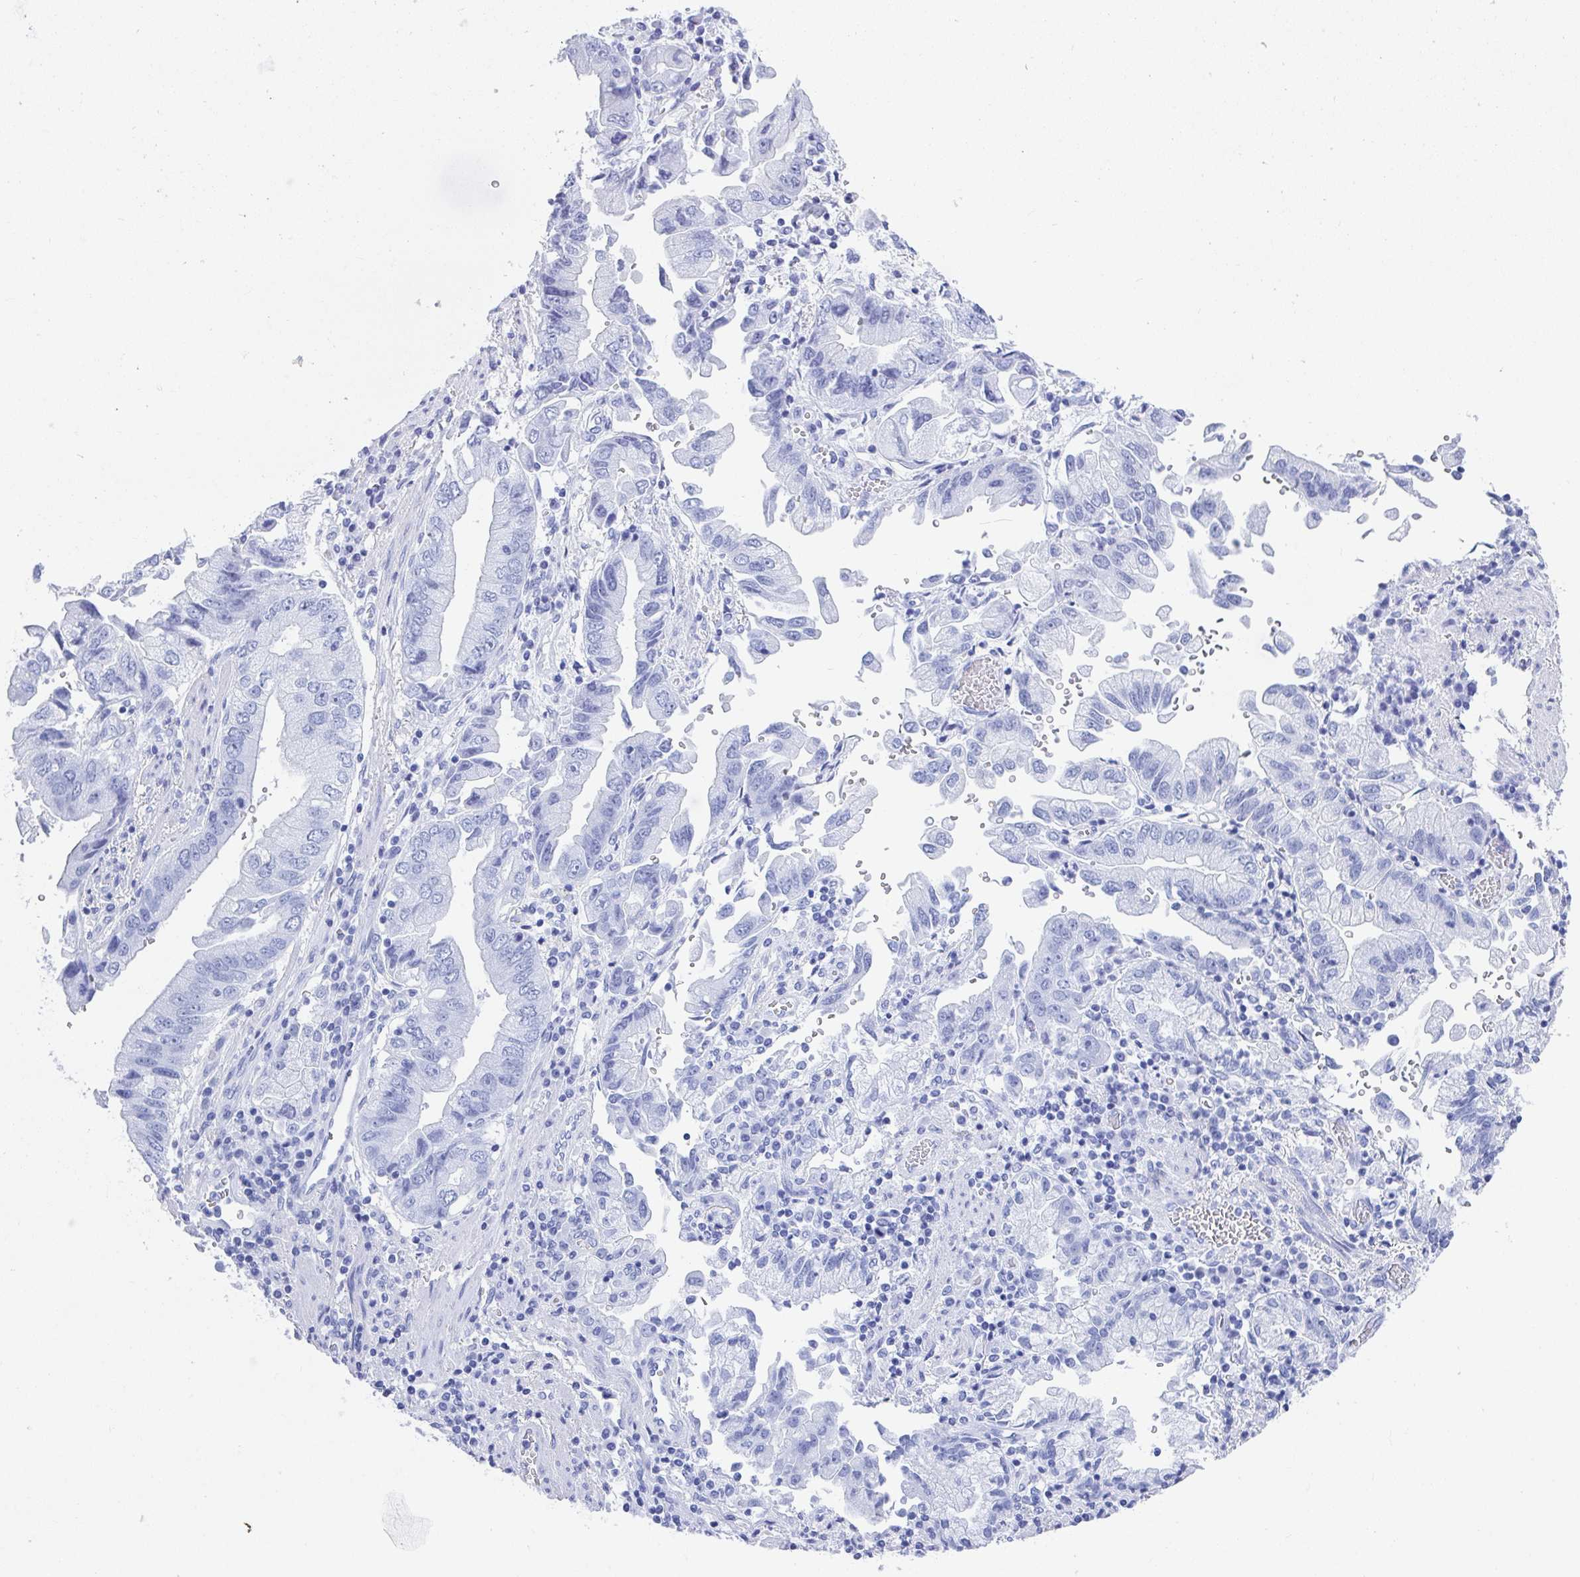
{"staining": {"intensity": "negative", "quantity": "none", "location": "none"}, "tissue": "stomach cancer", "cell_type": "Tumor cells", "image_type": "cancer", "snomed": [{"axis": "morphology", "description": "Adenocarcinoma, NOS"}, {"axis": "topography", "description": "Stomach"}], "caption": "Human adenocarcinoma (stomach) stained for a protein using immunohistochemistry (IHC) reveals no positivity in tumor cells.", "gene": "FRMD3", "patient": {"sex": "male", "age": 62}}